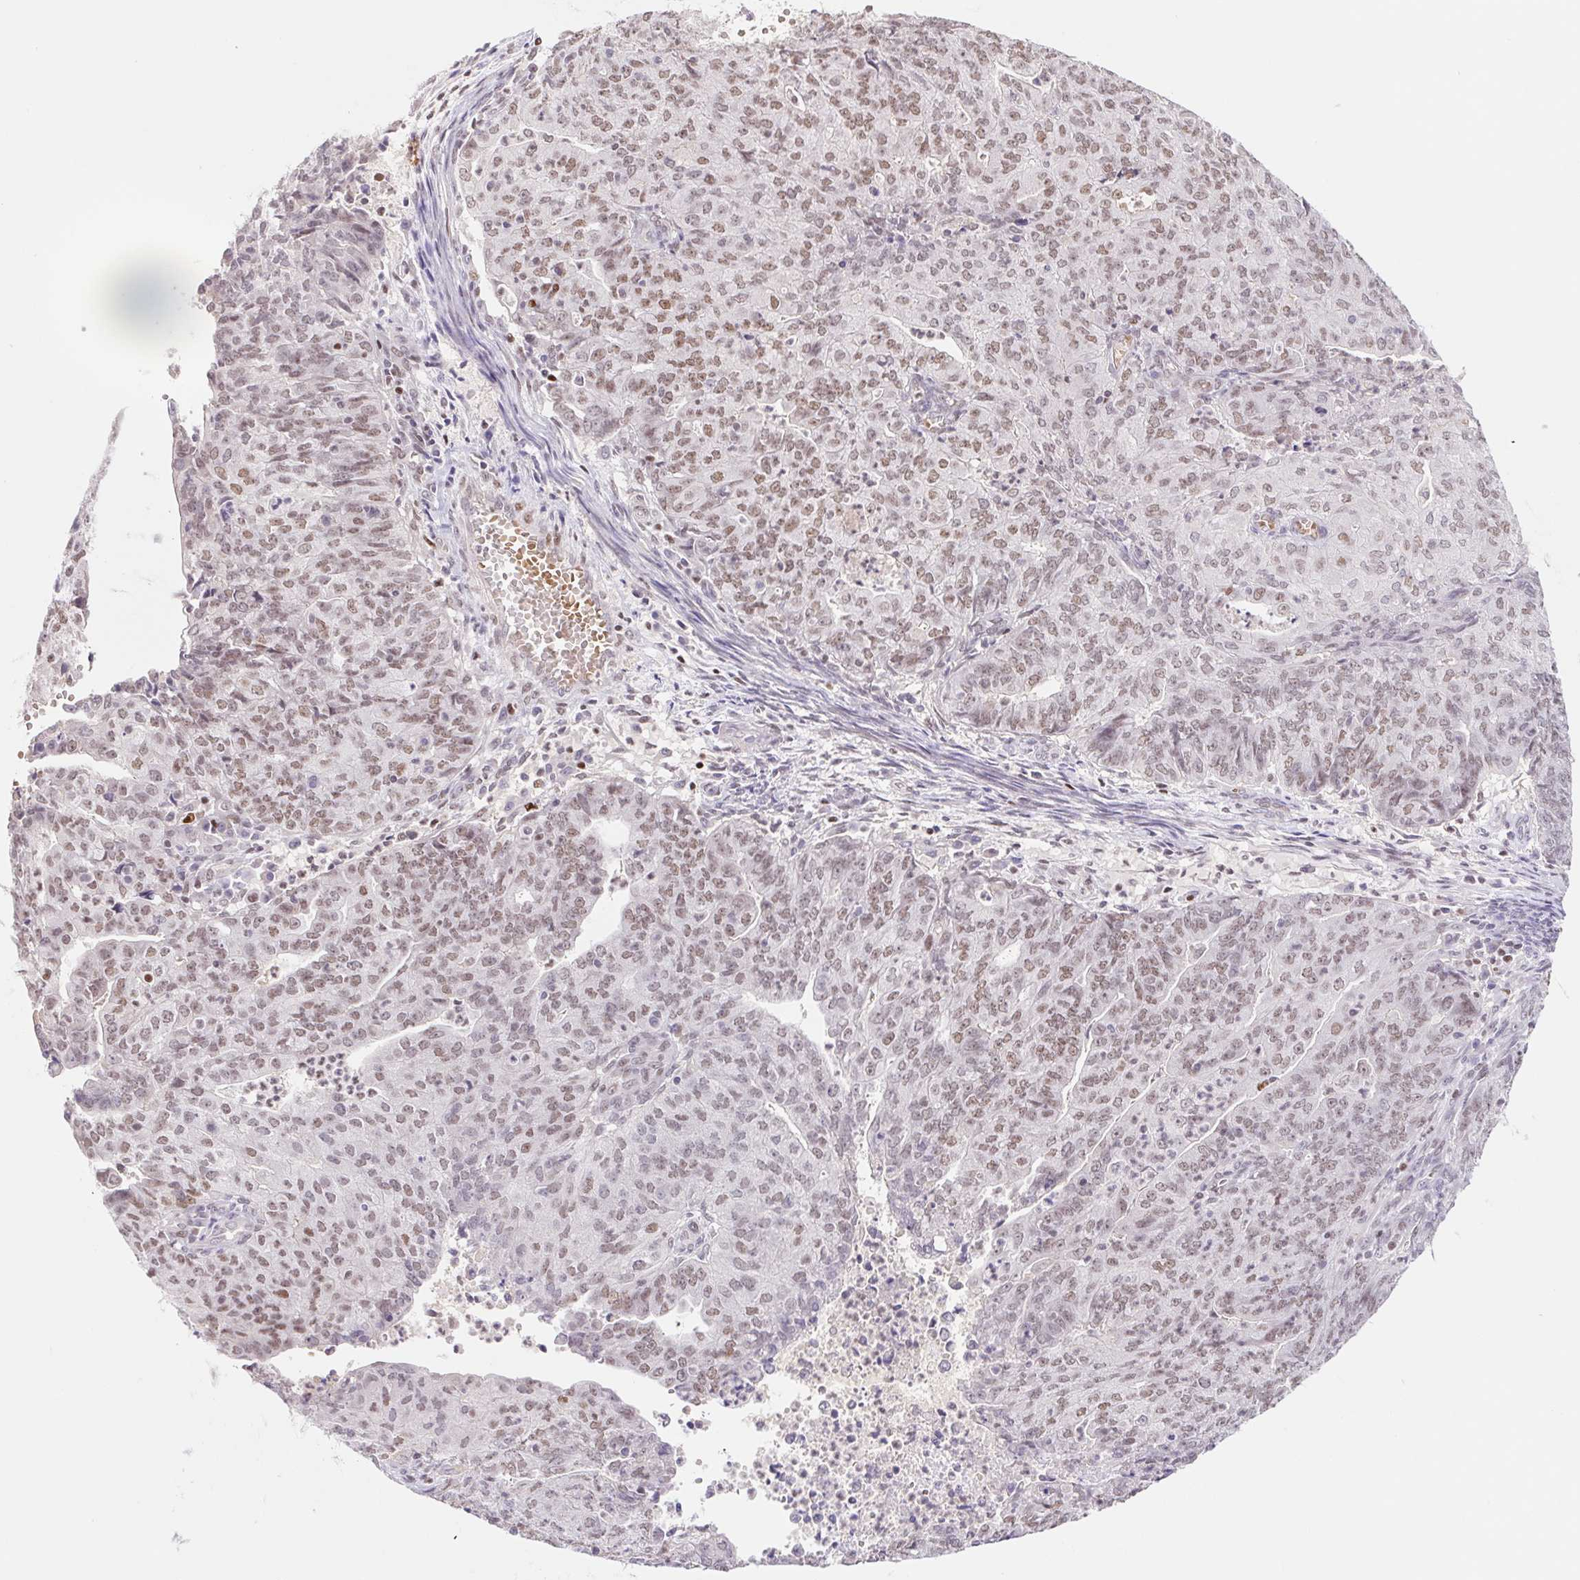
{"staining": {"intensity": "moderate", "quantity": ">75%", "location": "nuclear"}, "tissue": "endometrial cancer", "cell_type": "Tumor cells", "image_type": "cancer", "snomed": [{"axis": "morphology", "description": "Adenocarcinoma, NOS"}, {"axis": "topography", "description": "Endometrium"}], "caption": "A medium amount of moderate nuclear staining is seen in about >75% of tumor cells in endometrial cancer tissue.", "gene": "TRERF1", "patient": {"sex": "female", "age": 82}}